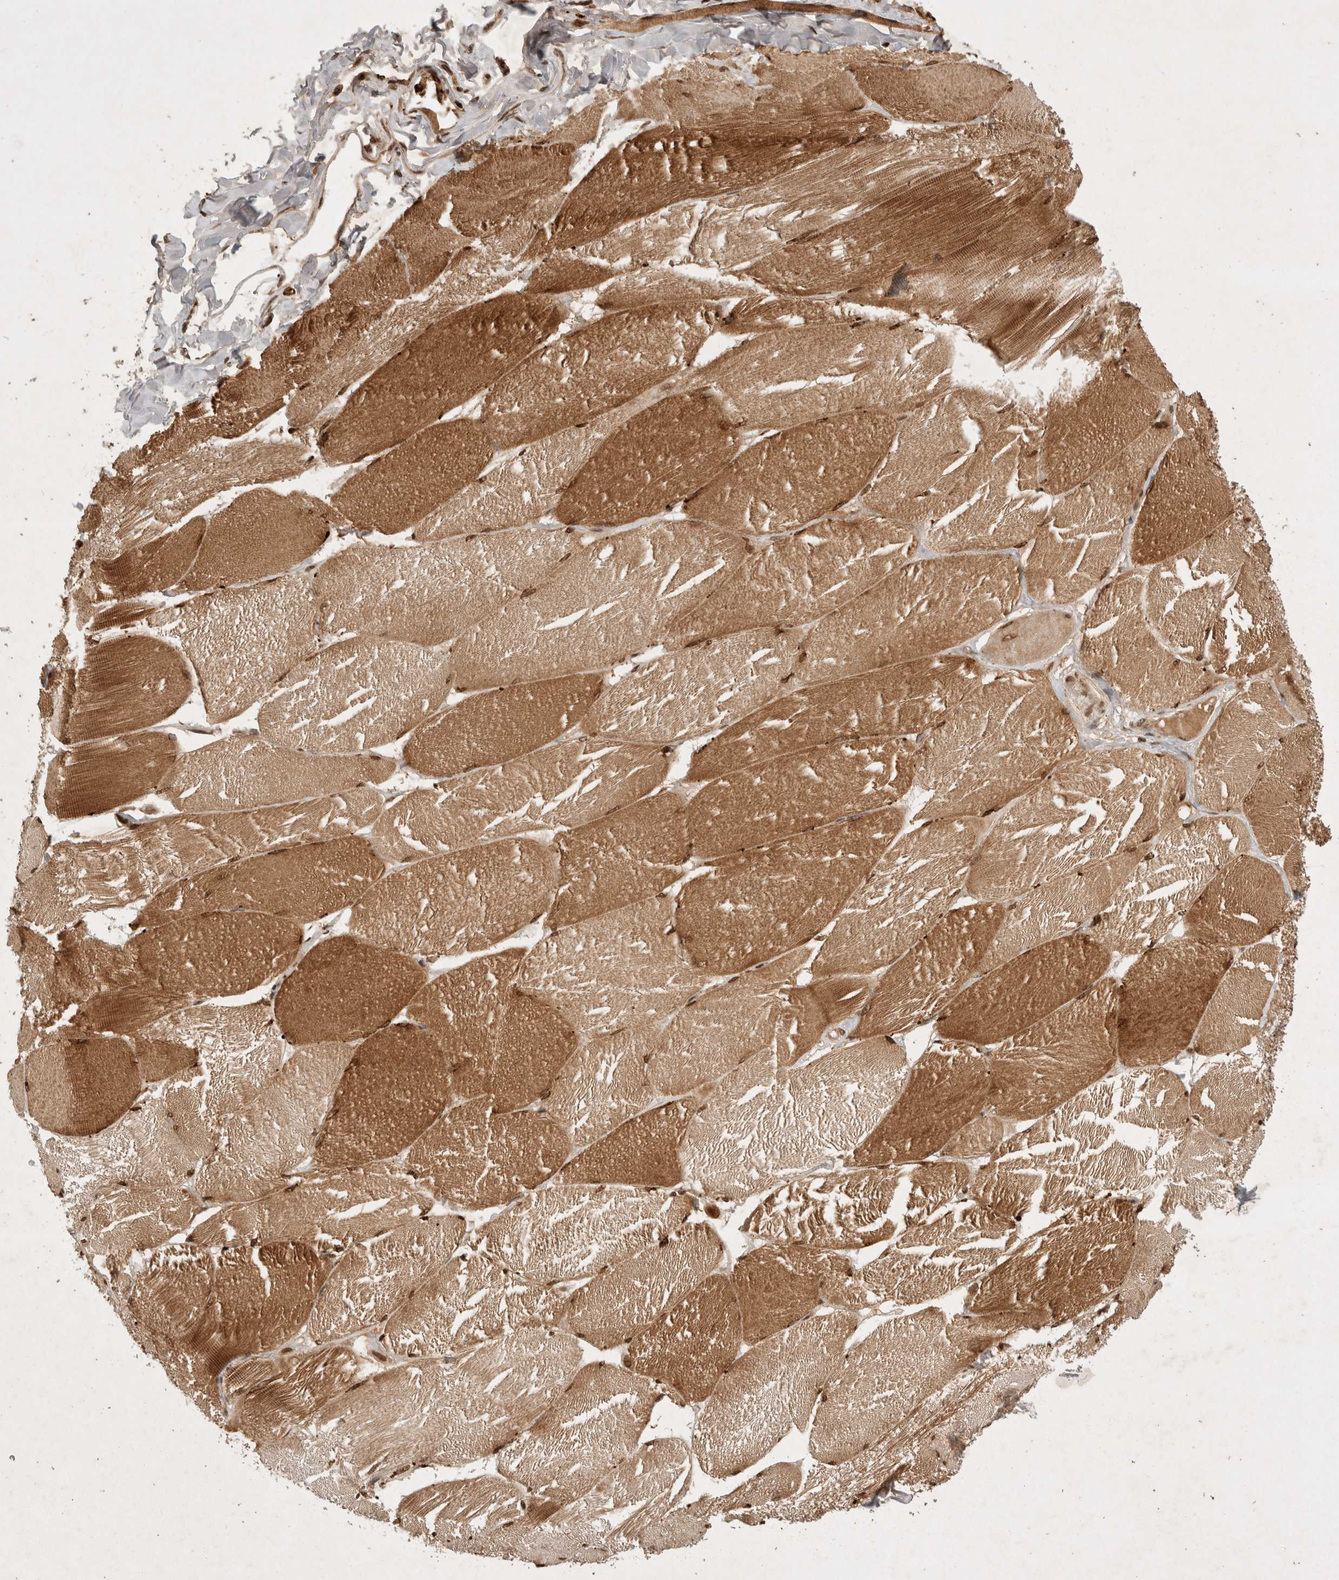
{"staining": {"intensity": "moderate", "quantity": "25%-75%", "location": "cytoplasmic/membranous"}, "tissue": "skeletal muscle", "cell_type": "Myocytes", "image_type": "normal", "snomed": [{"axis": "morphology", "description": "Normal tissue, NOS"}, {"axis": "topography", "description": "Skin"}, {"axis": "topography", "description": "Skeletal muscle"}], "caption": "Myocytes show medium levels of moderate cytoplasmic/membranous positivity in about 25%-75% of cells in unremarkable skeletal muscle. The staining was performed using DAB, with brown indicating positive protein expression. Nuclei are stained blue with hematoxylin.", "gene": "FAM221A", "patient": {"sex": "male", "age": 83}}